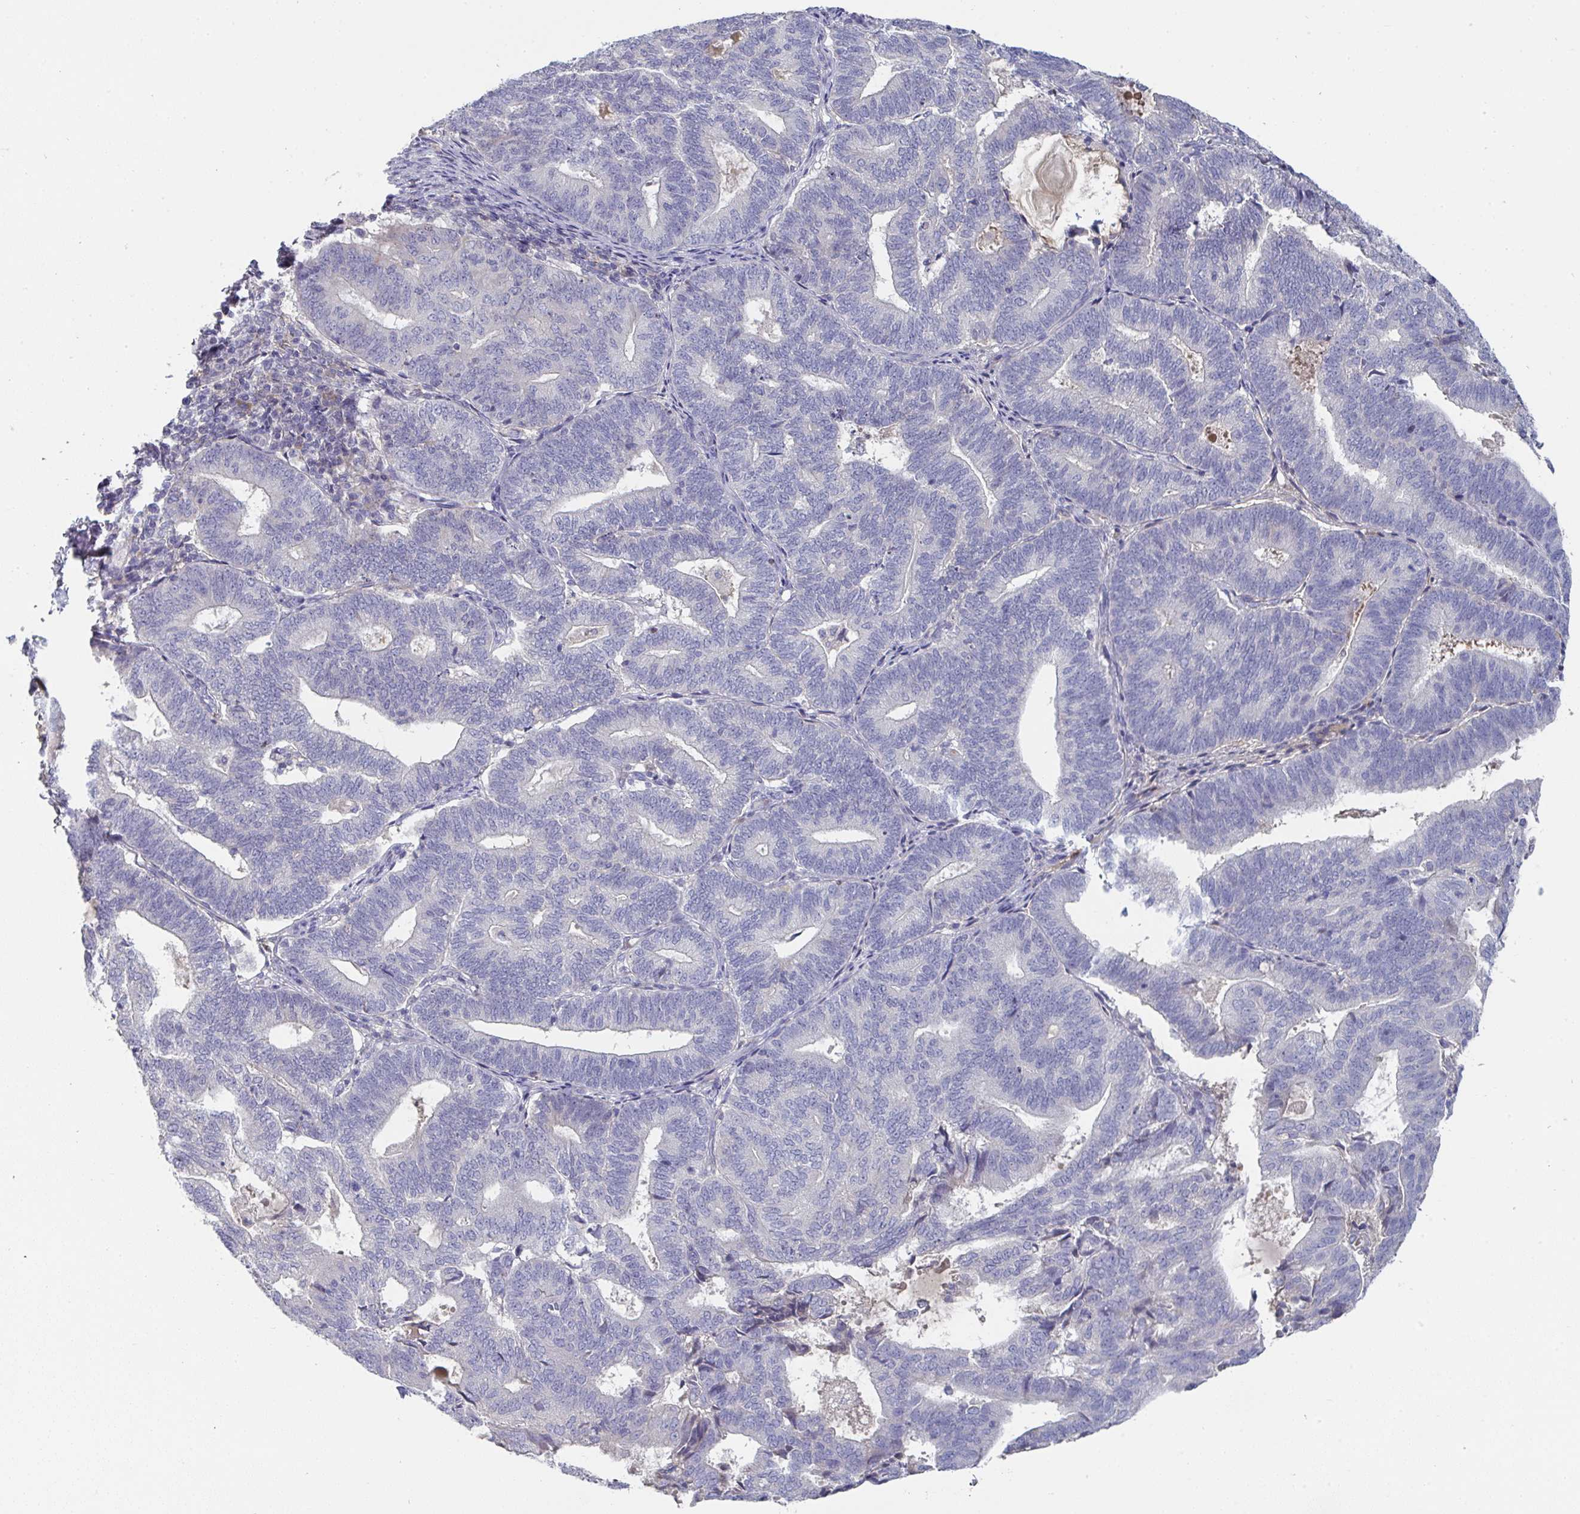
{"staining": {"intensity": "negative", "quantity": "none", "location": "none"}, "tissue": "endometrial cancer", "cell_type": "Tumor cells", "image_type": "cancer", "snomed": [{"axis": "morphology", "description": "Adenocarcinoma, NOS"}, {"axis": "topography", "description": "Endometrium"}], "caption": "This histopathology image is of endometrial cancer (adenocarcinoma) stained with IHC to label a protein in brown with the nuclei are counter-stained blue. There is no staining in tumor cells. The staining was performed using DAB to visualize the protein expression in brown, while the nuclei were stained in blue with hematoxylin (Magnification: 20x).", "gene": "HGFAC", "patient": {"sex": "female", "age": 70}}